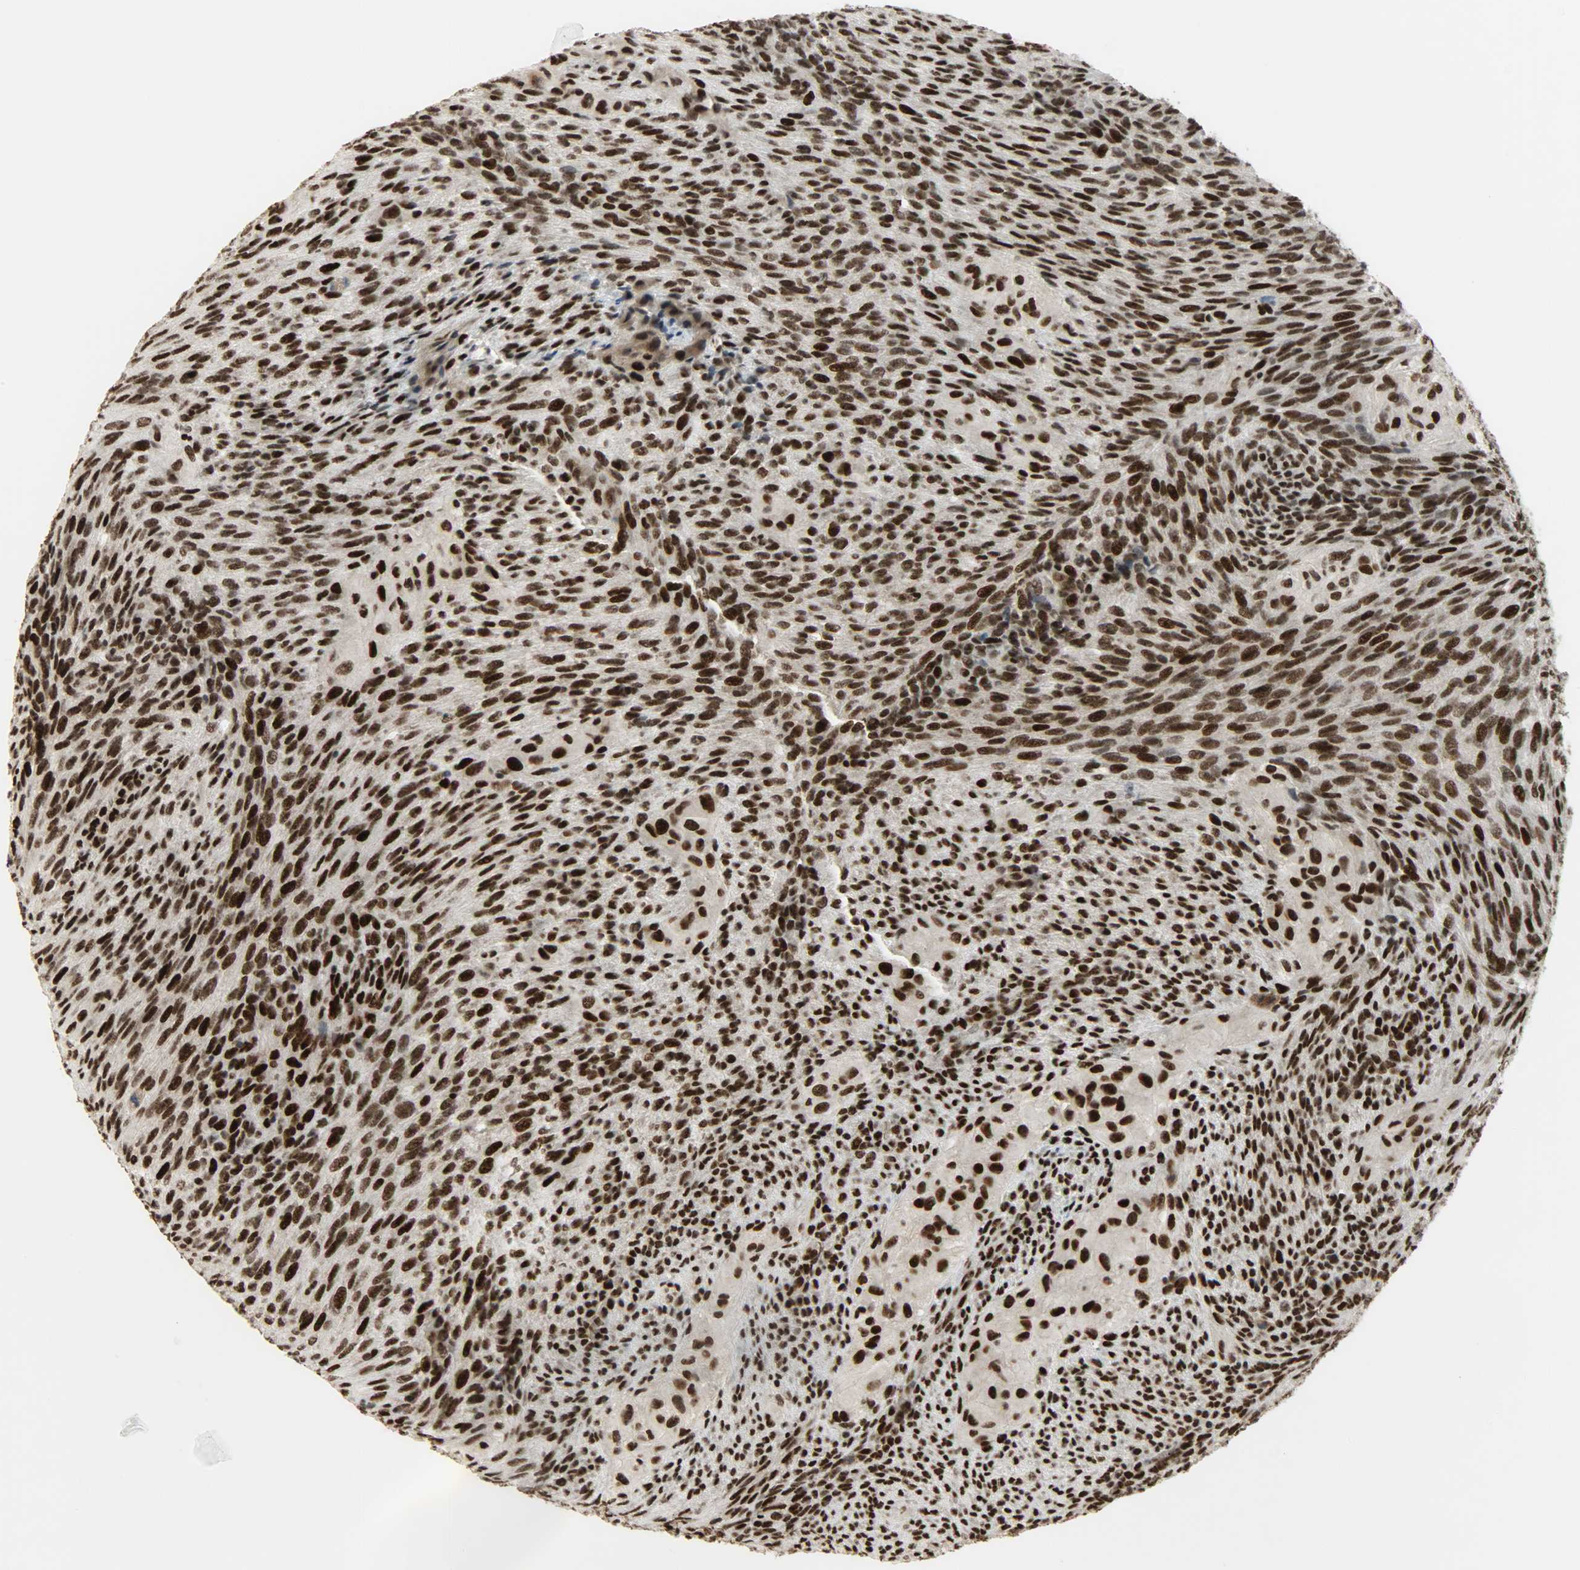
{"staining": {"intensity": "strong", "quantity": ">75%", "location": "nuclear"}, "tissue": "glioma", "cell_type": "Tumor cells", "image_type": "cancer", "snomed": [{"axis": "morphology", "description": "Glioma, malignant, High grade"}, {"axis": "topography", "description": "Cerebral cortex"}], "caption": "Immunohistochemistry (IHC) of human glioma demonstrates high levels of strong nuclear expression in approximately >75% of tumor cells.", "gene": "SNAI1", "patient": {"sex": "female", "age": 55}}